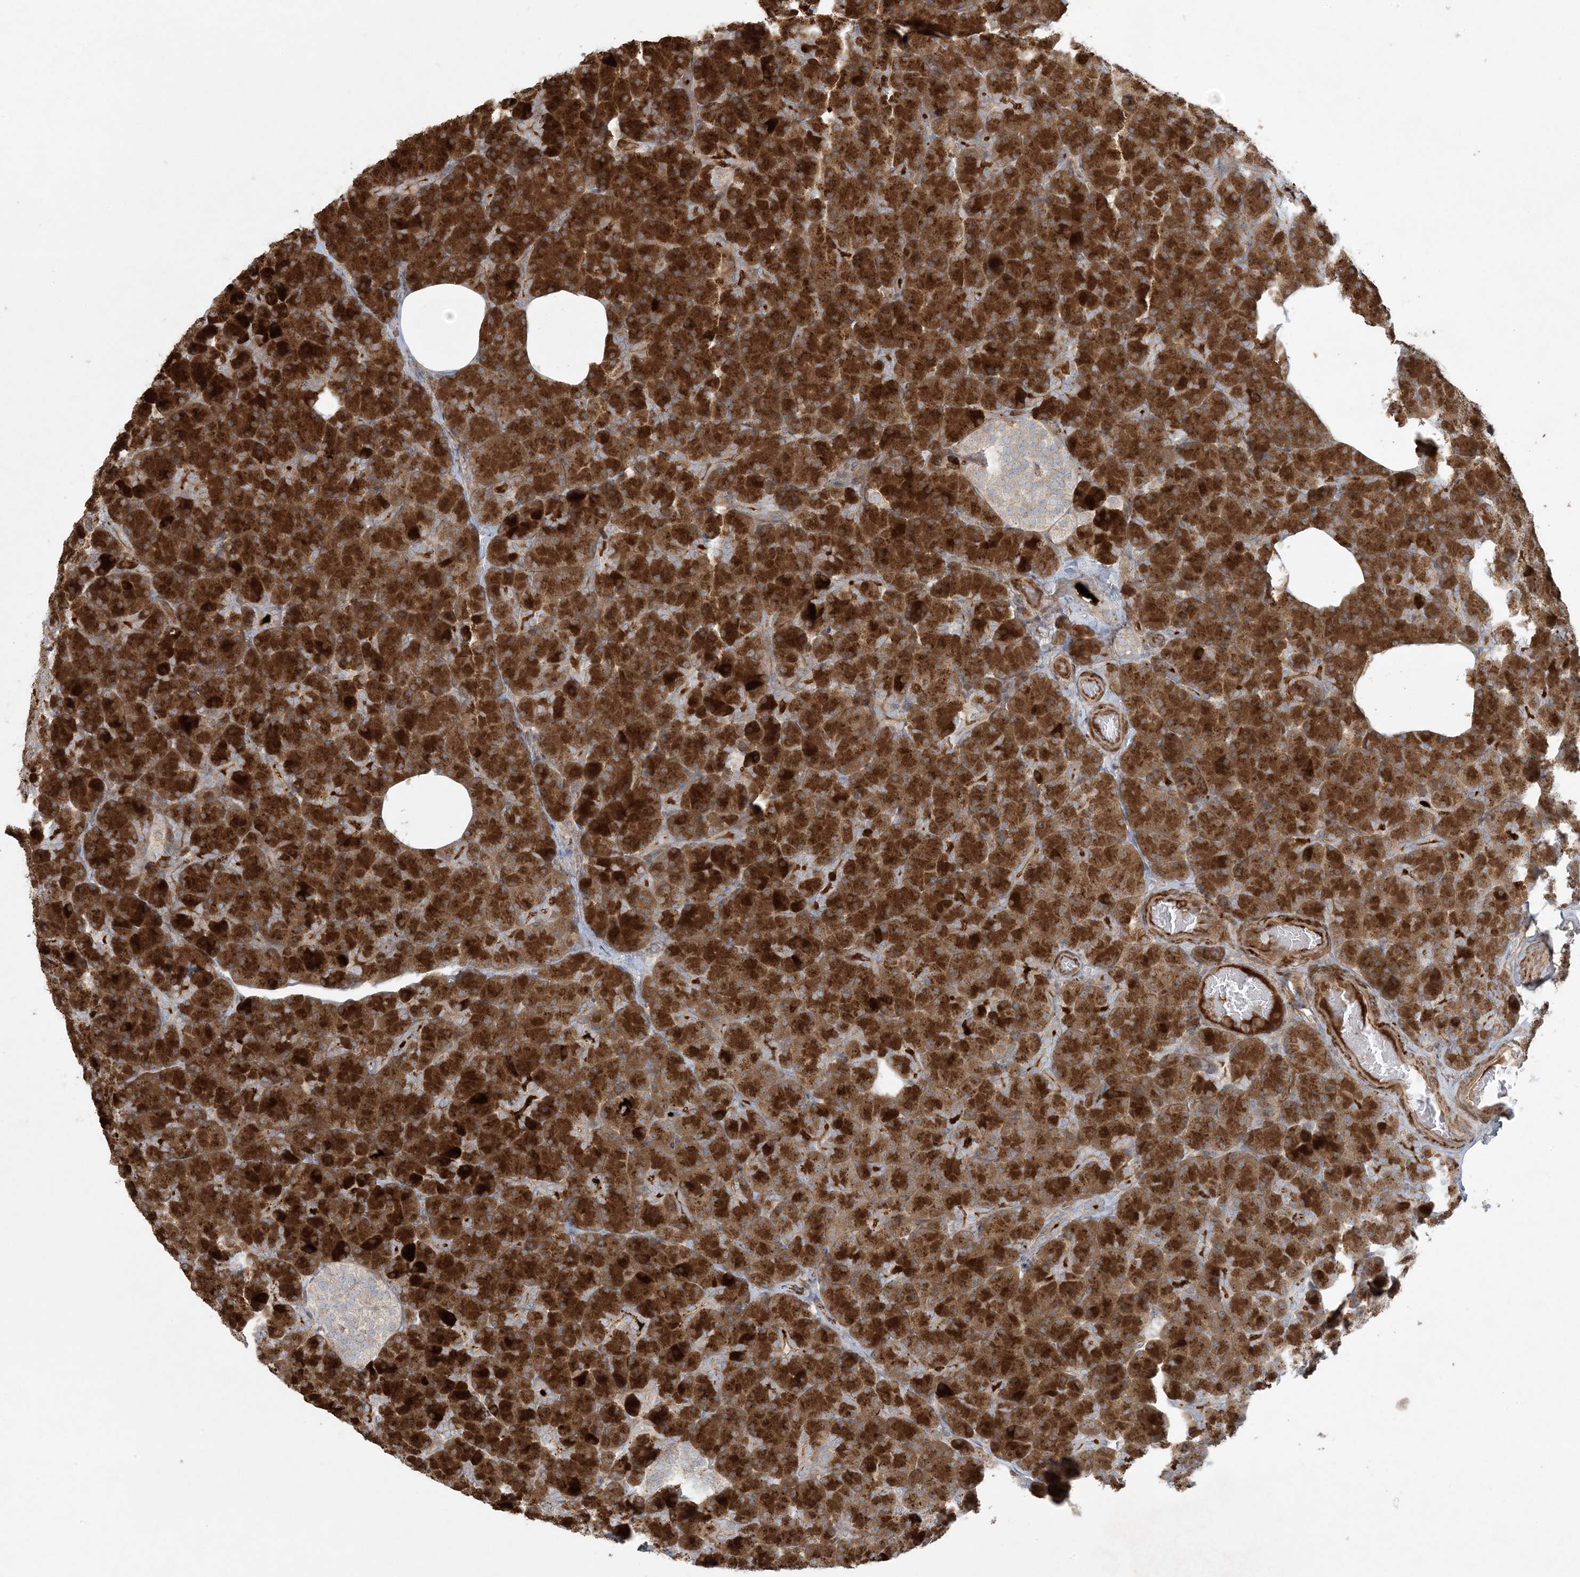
{"staining": {"intensity": "strong", "quantity": ">75%", "location": "cytoplasmic/membranous"}, "tissue": "pancreas", "cell_type": "Exocrine glandular cells", "image_type": "normal", "snomed": [{"axis": "morphology", "description": "Normal tissue, NOS"}, {"axis": "topography", "description": "Pancreas"}], "caption": "Immunohistochemical staining of benign pancreas shows high levels of strong cytoplasmic/membranous expression in about >75% of exocrine glandular cells.", "gene": "PIK3R4", "patient": {"sex": "female", "age": 43}}